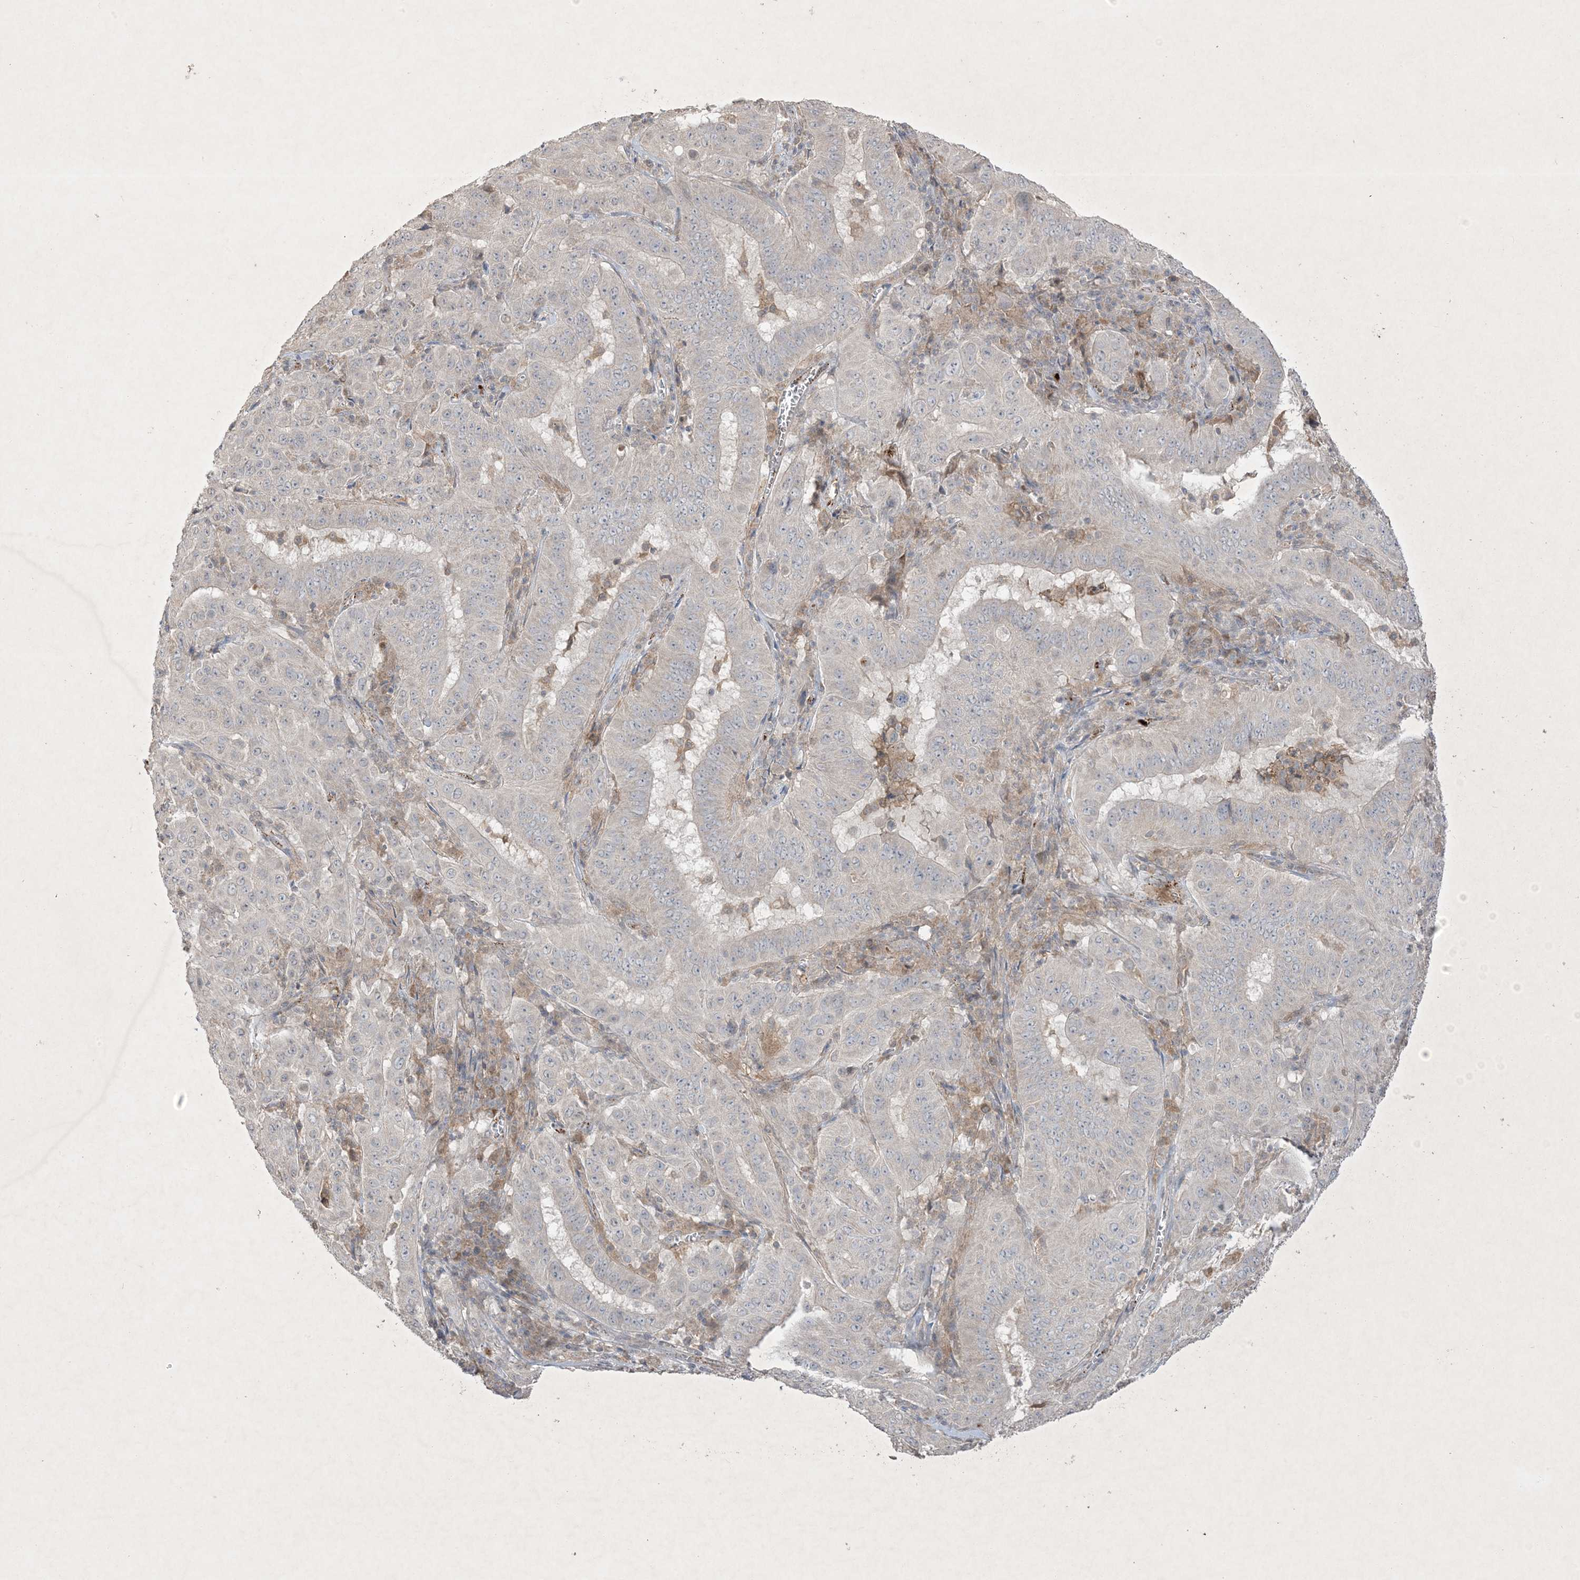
{"staining": {"intensity": "negative", "quantity": "none", "location": "none"}, "tissue": "pancreatic cancer", "cell_type": "Tumor cells", "image_type": "cancer", "snomed": [{"axis": "morphology", "description": "Adenocarcinoma, NOS"}, {"axis": "topography", "description": "Pancreas"}], "caption": "This photomicrograph is of adenocarcinoma (pancreatic) stained with immunohistochemistry (IHC) to label a protein in brown with the nuclei are counter-stained blue. There is no positivity in tumor cells. Brightfield microscopy of immunohistochemistry (IHC) stained with DAB (3,3'-diaminobenzidine) (brown) and hematoxylin (blue), captured at high magnification.", "gene": "PRSS36", "patient": {"sex": "male", "age": 63}}